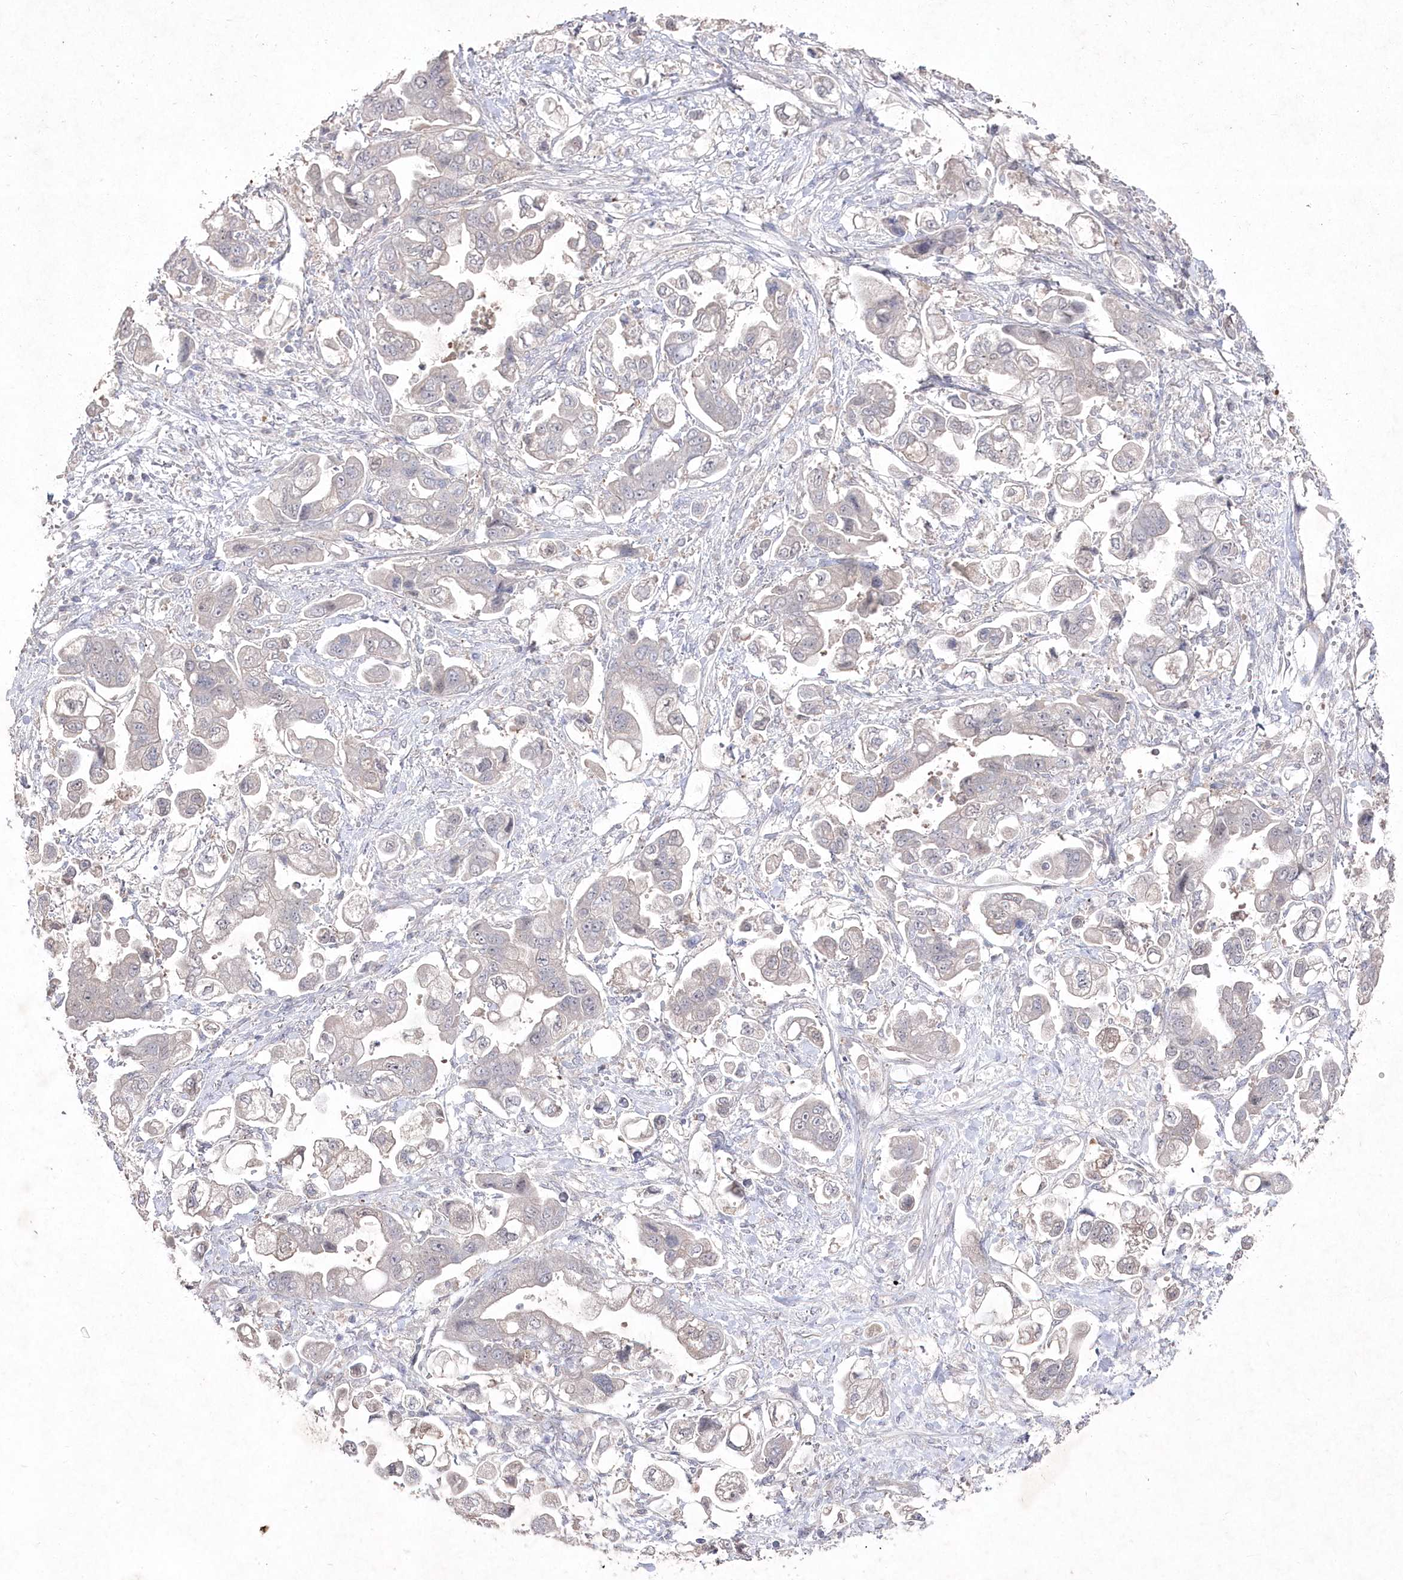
{"staining": {"intensity": "negative", "quantity": "none", "location": "none"}, "tissue": "stomach cancer", "cell_type": "Tumor cells", "image_type": "cancer", "snomed": [{"axis": "morphology", "description": "Adenocarcinoma, NOS"}, {"axis": "topography", "description": "Stomach"}], "caption": "DAB (3,3'-diaminobenzidine) immunohistochemical staining of human stomach adenocarcinoma reveals no significant expression in tumor cells.", "gene": "TGFBRAP1", "patient": {"sex": "male", "age": 62}}